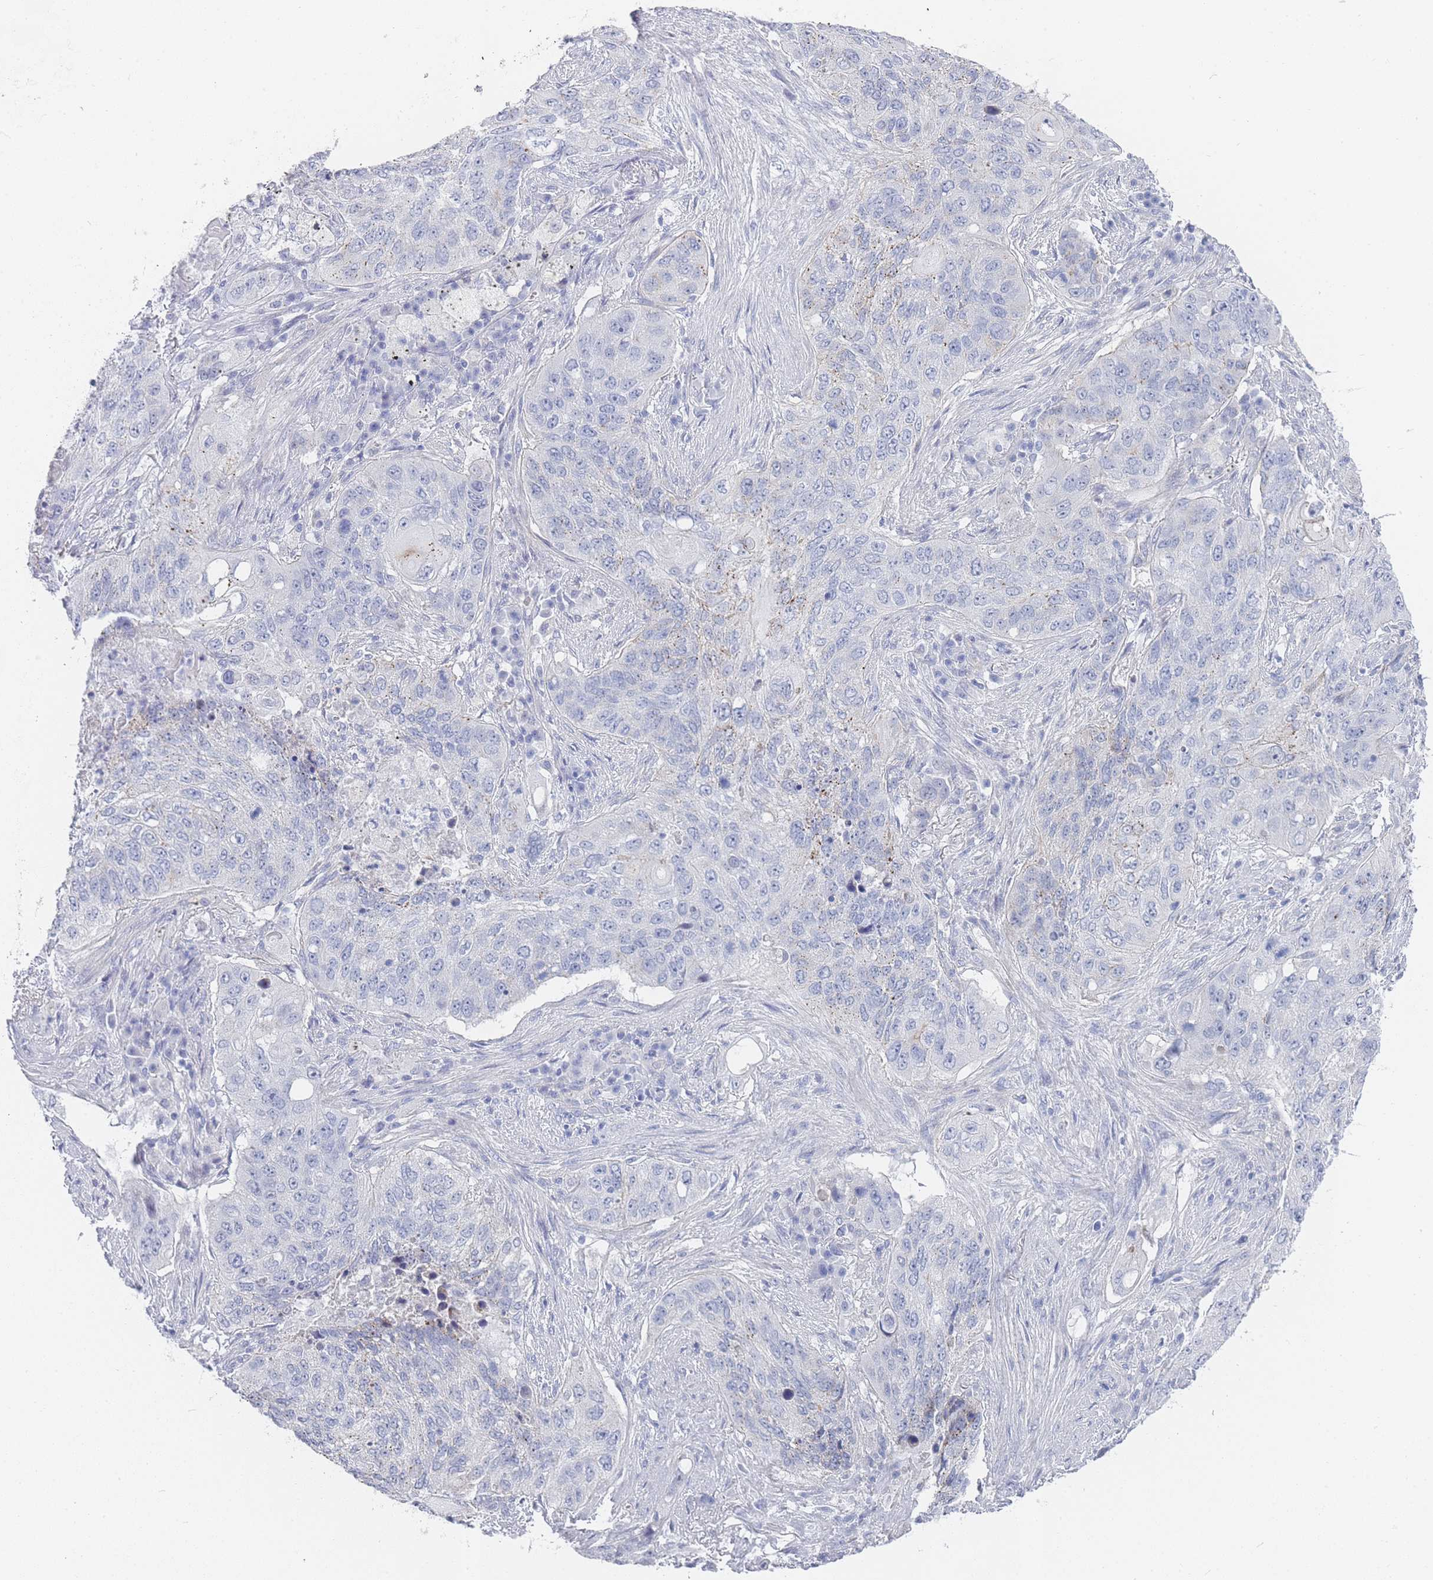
{"staining": {"intensity": "negative", "quantity": "none", "location": "none"}, "tissue": "lung cancer", "cell_type": "Tumor cells", "image_type": "cancer", "snomed": [{"axis": "morphology", "description": "Squamous cell carcinoma, NOS"}, {"axis": "topography", "description": "Lung"}], "caption": "Lung squamous cell carcinoma was stained to show a protein in brown. There is no significant positivity in tumor cells. (Immunohistochemistry, brightfield microscopy, high magnification).", "gene": "IMPG1", "patient": {"sex": "female", "age": 63}}